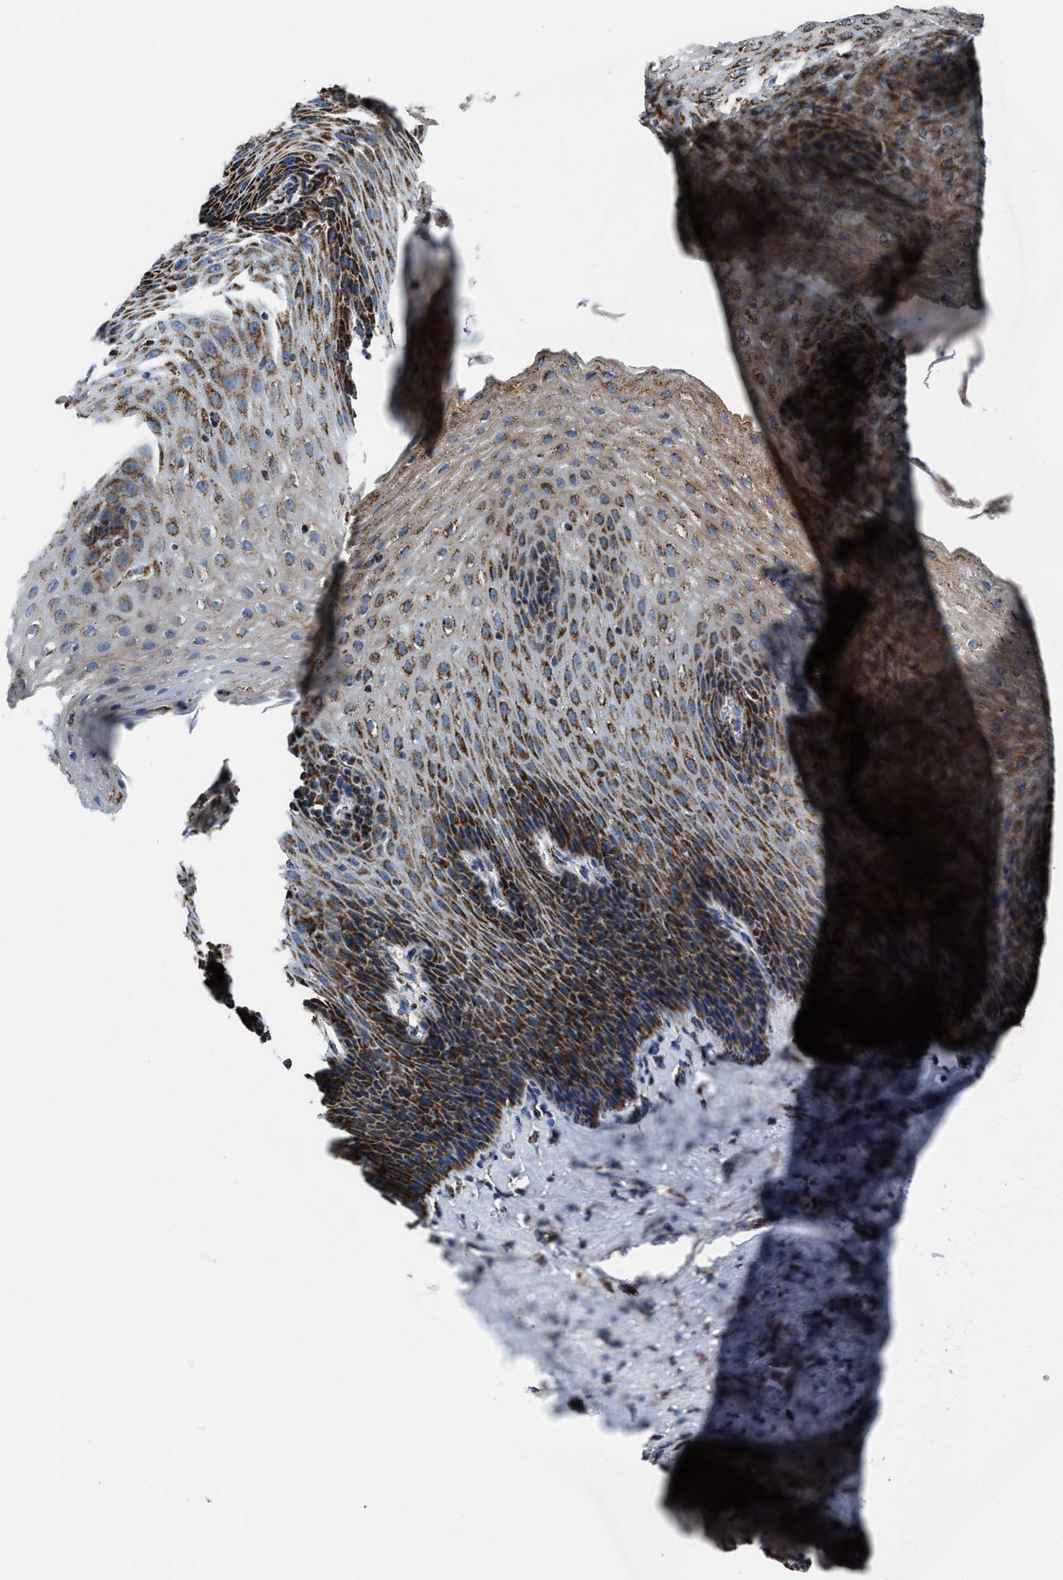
{"staining": {"intensity": "strong", "quantity": ">75%", "location": "cytoplasmic/membranous"}, "tissue": "esophagus", "cell_type": "Squamous epithelial cells", "image_type": "normal", "snomed": [{"axis": "morphology", "description": "Normal tissue, NOS"}, {"axis": "topography", "description": "Esophagus"}], "caption": "This is a micrograph of immunohistochemistry (IHC) staining of benign esophagus, which shows strong staining in the cytoplasmic/membranous of squamous epithelial cells.", "gene": "NSD3", "patient": {"sex": "female", "age": 61}}